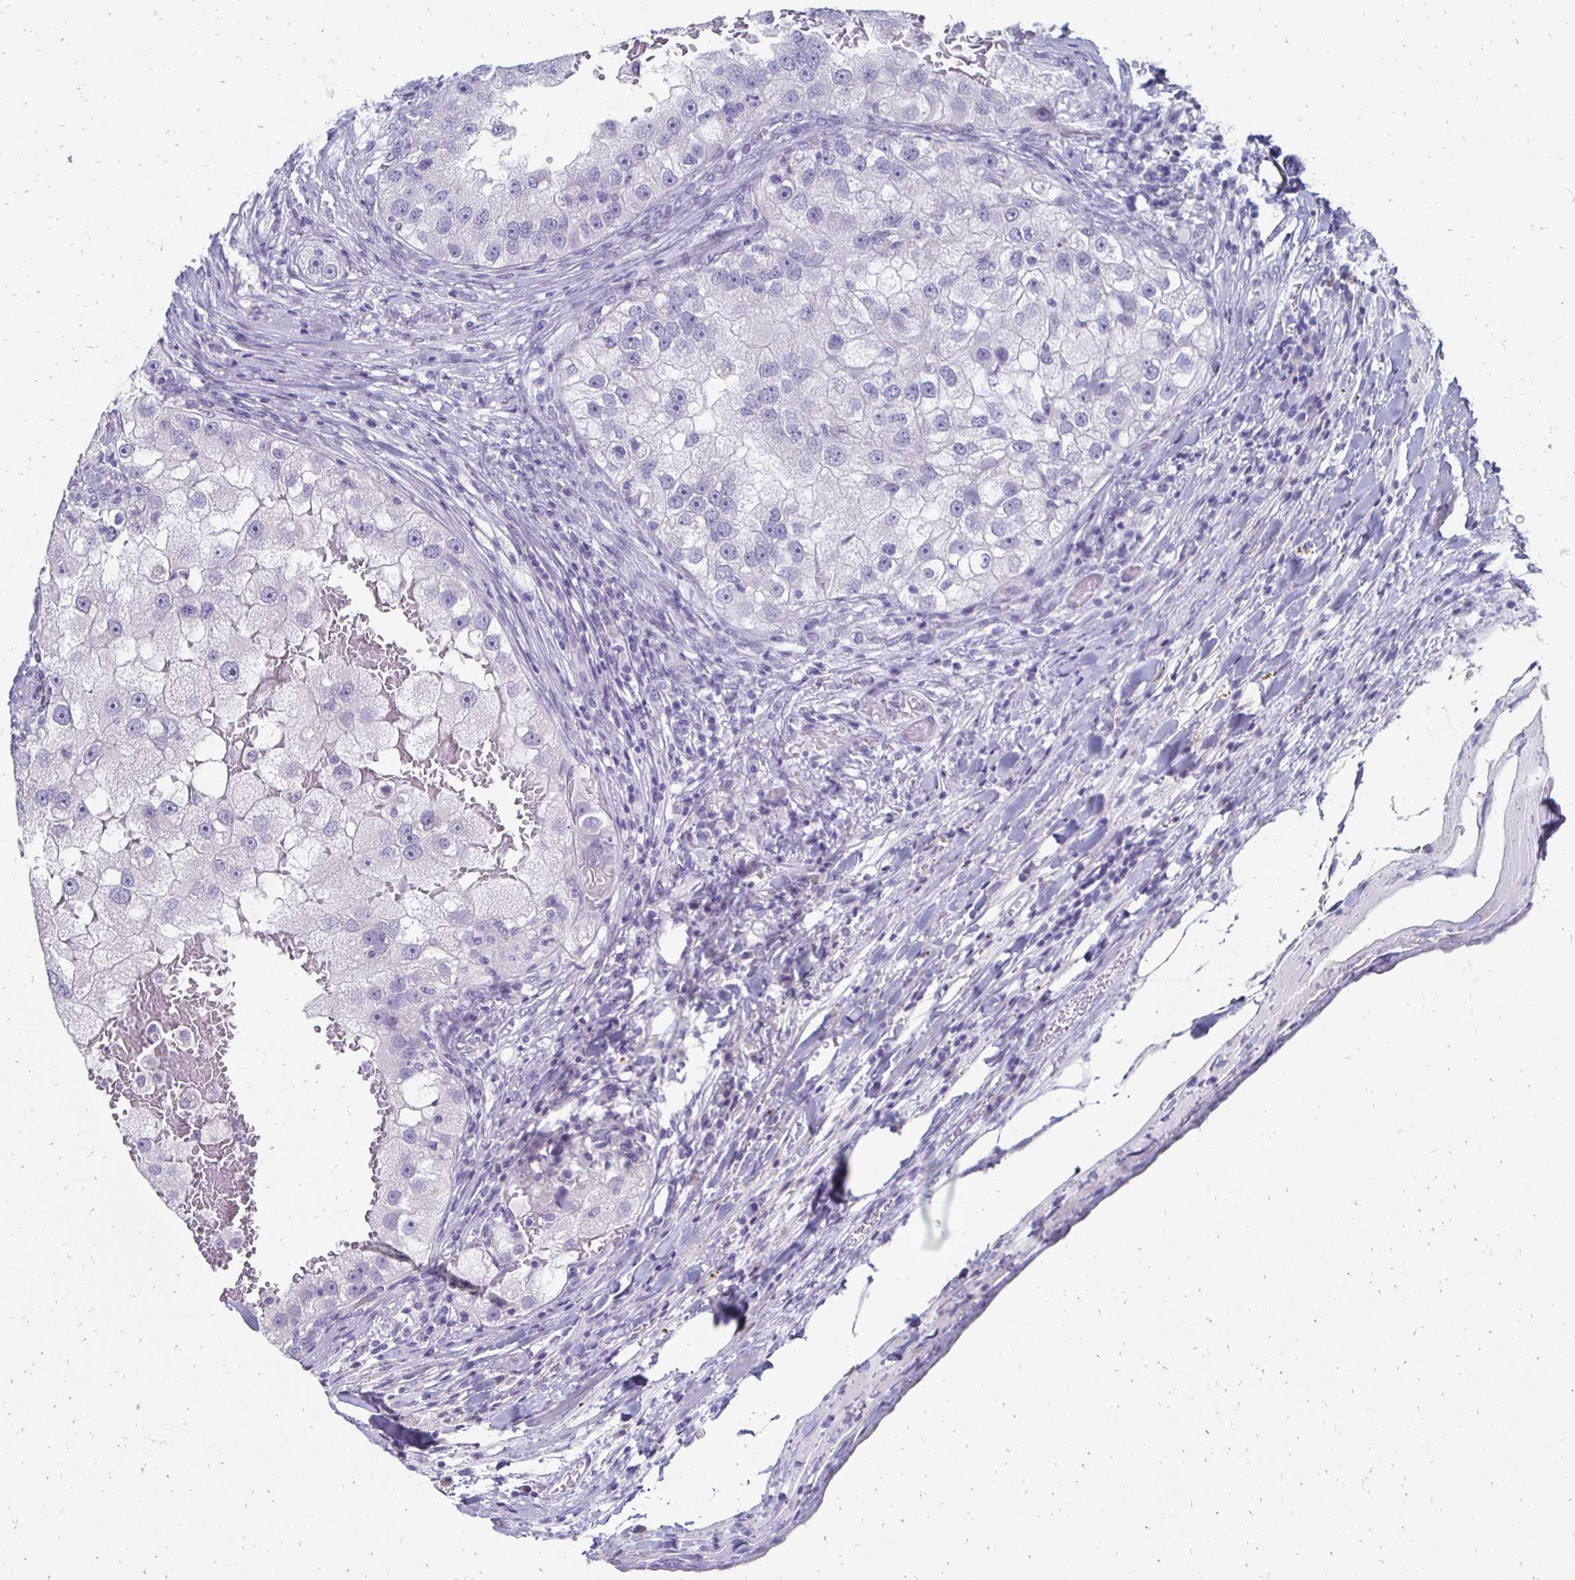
{"staining": {"intensity": "negative", "quantity": "none", "location": "none"}, "tissue": "renal cancer", "cell_type": "Tumor cells", "image_type": "cancer", "snomed": [{"axis": "morphology", "description": "Adenocarcinoma, NOS"}, {"axis": "topography", "description": "Kidney"}], "caption": "Immunohistochemistry of renal cancer (adenocarcinoma) shows no positivity in tumor cells.", "gene": "SYCP3", "patient": {"sex": "male", "age": 63}}